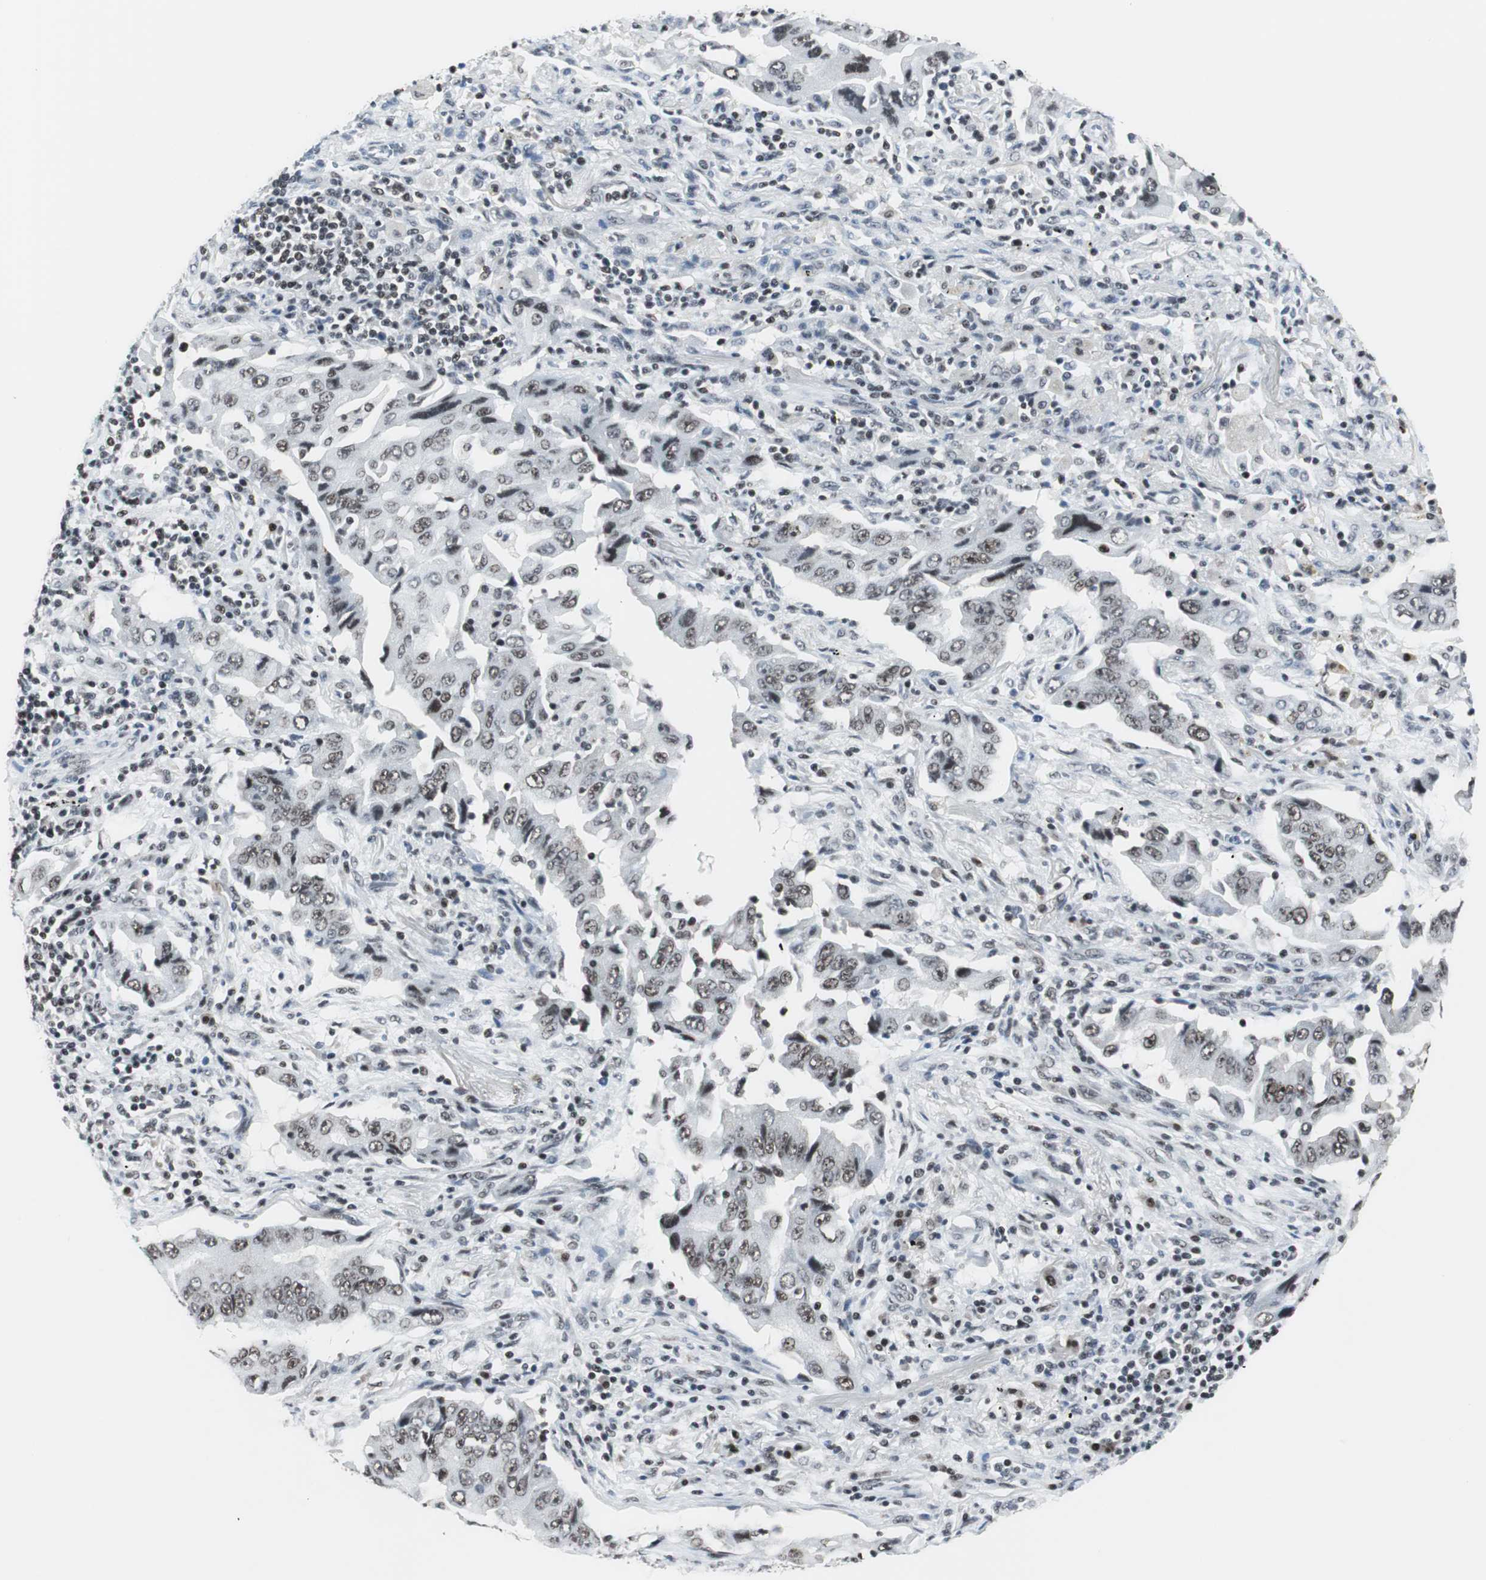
{"staining": {"intensity": "moderate", "quantity": "25%-75%", "location": "nuclear"}, "tissue": "lung cancer", "cell_type": "Tumor cells", "image_type": "cancer", "snomed": [{"axis": "morphology", "description": "Adenocarcinoma, NOS"}, {"axis": "topography", "description": "Lung"}], "caption": "This is an image of IHC staining of lung cancer, which shows moderate staining in the nuclear of tumor cells.", "gene": "RAD9A", "patient": {"sex": "female", "age": 65}}